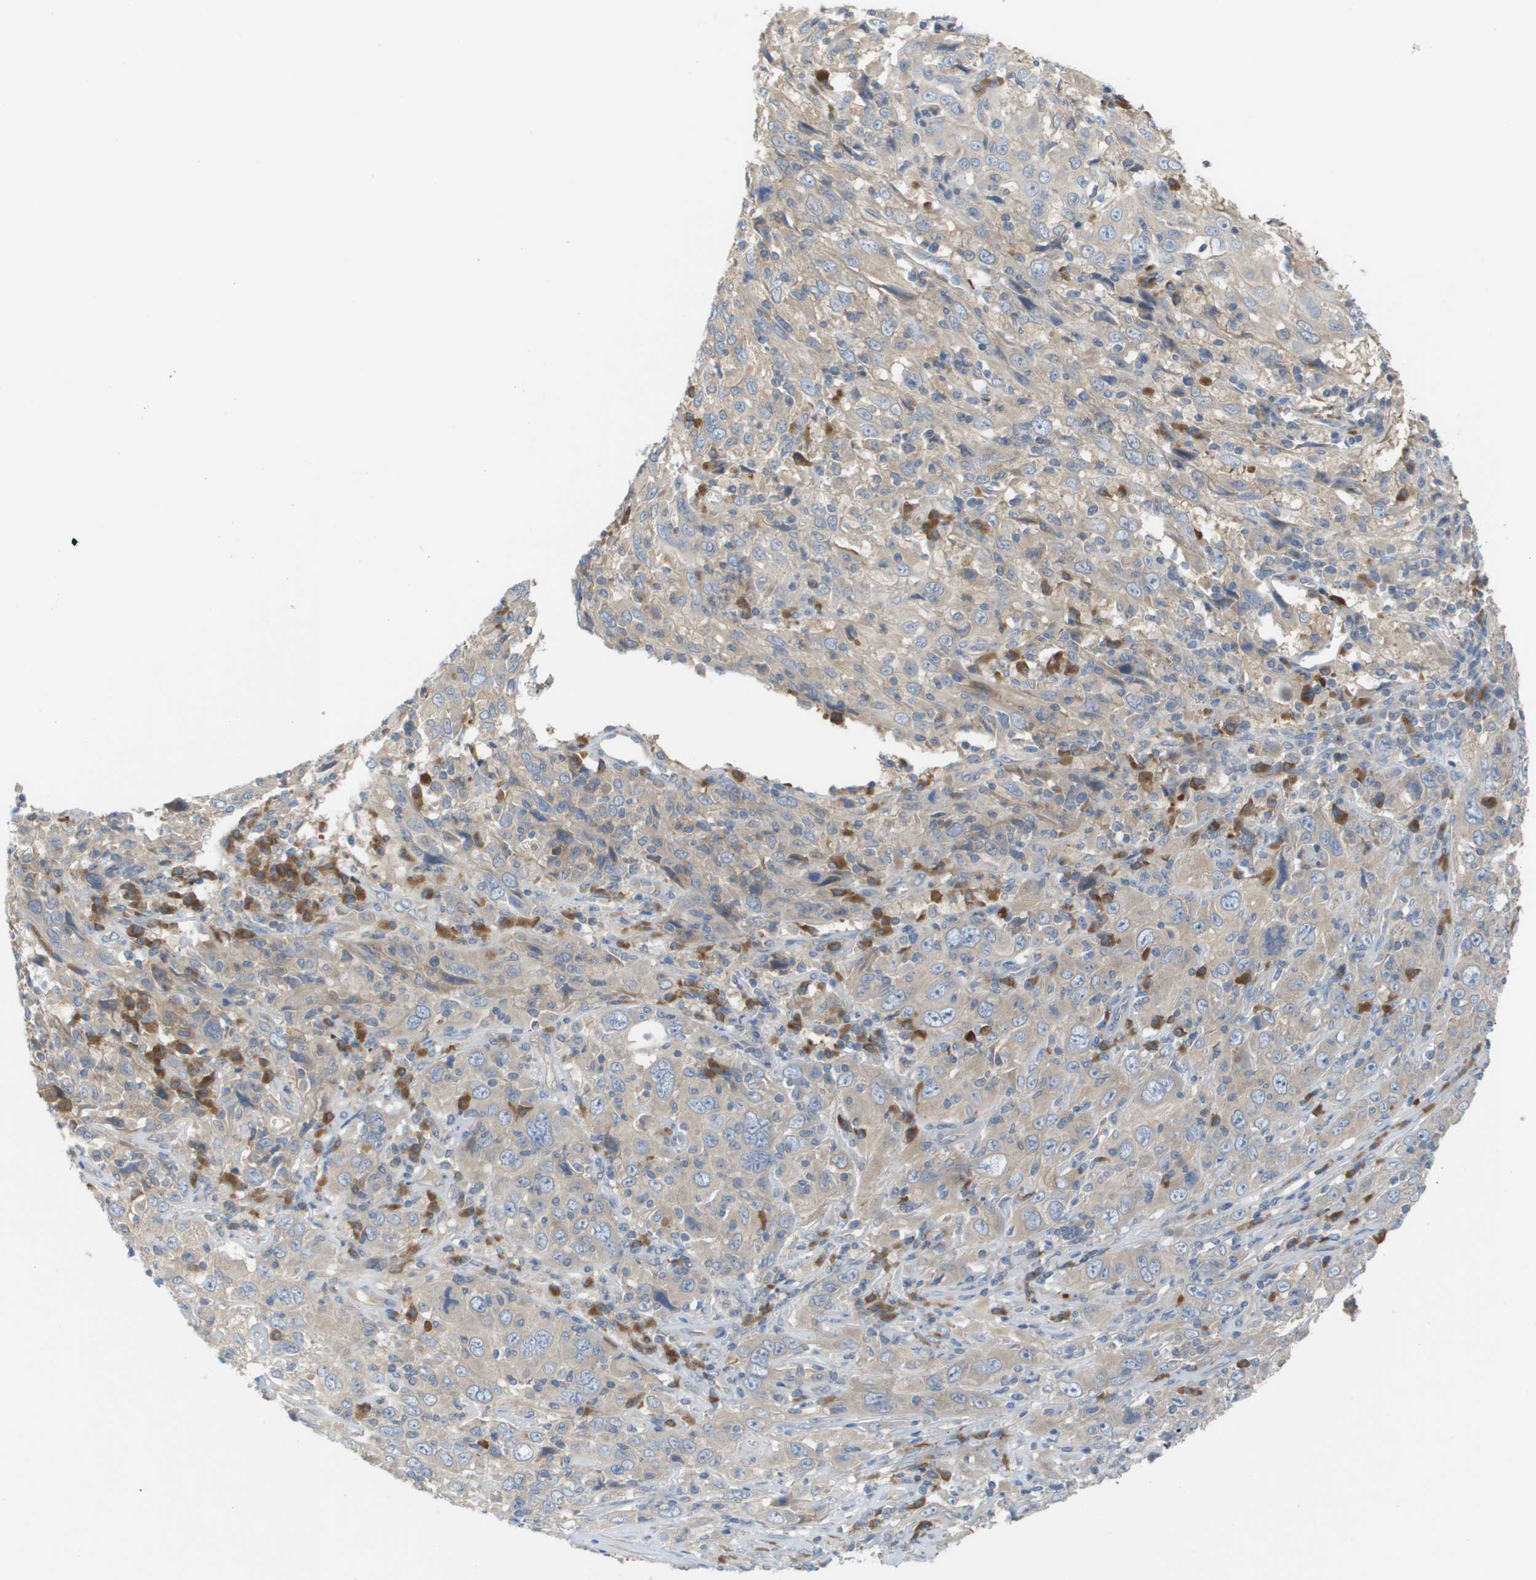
{"staining": {"intensity": "weak", "quantity": ">75%", "location": "cytoplasmic/membranous"}, "tissue": "cervical cancer", "cell_type": "Tumor cells", "image_type": "cancer", "snomed": [{"axis": "morphology", "description": "Squamous cell carcinoma, NOS"}, {"axis": "topography", "description": "Cervix"}], "caption": "Immunohistochemistry (IHC) (DAB) staining of cervical cancer (squamous cell carcinoma) reveals weak cytoplasmic/membranous protein positivity in about >75% of tumor cells.", "gene": "UBA5", "patient": {"sex": "female", "age": 46}}